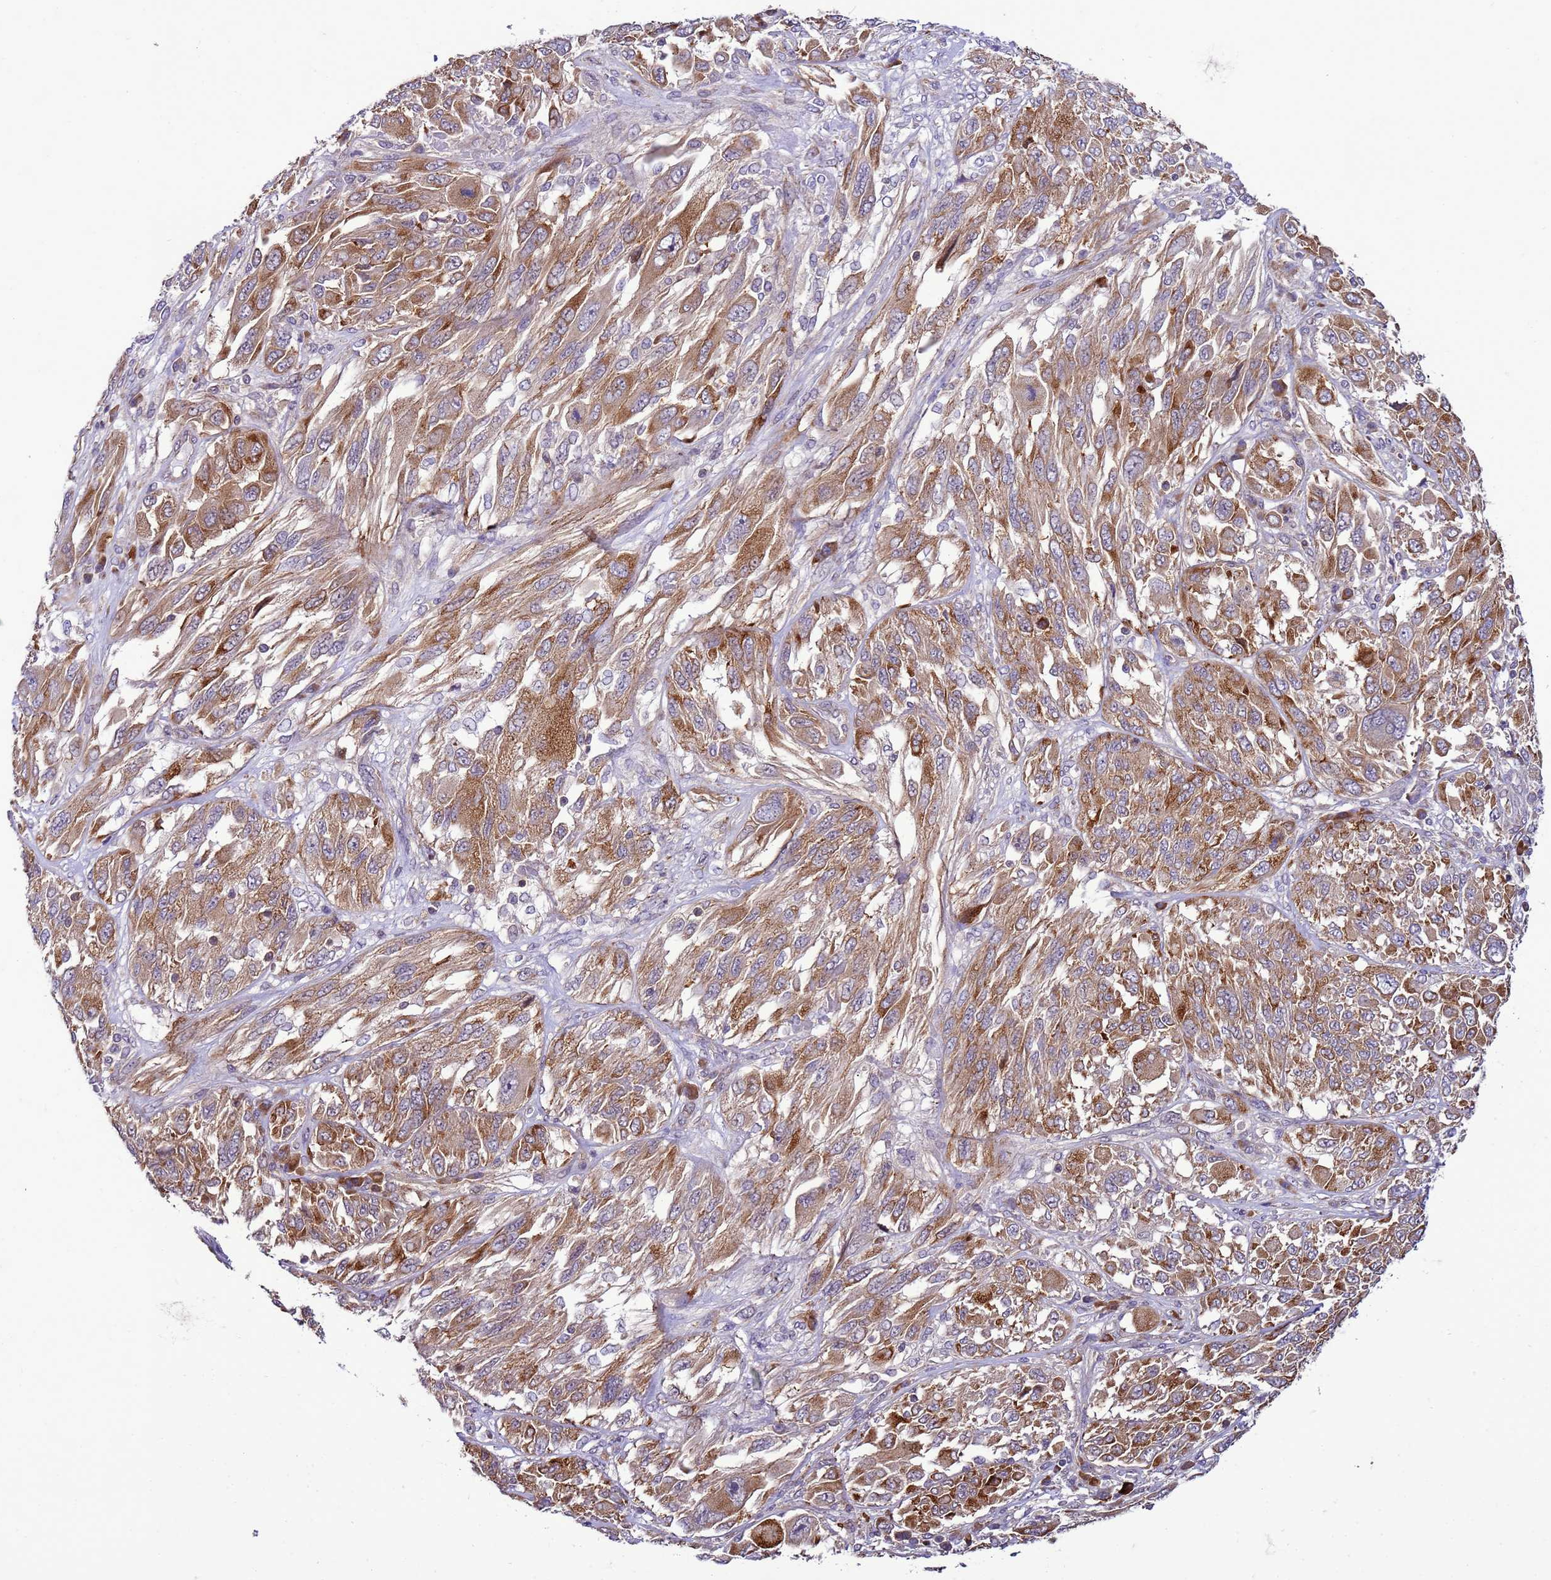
{"staining": {"intensity": "moderate", "quantity": ">75%", "location": "cytoplasmic/membranous"}, "tissue": "melanoma", "cell_type": "Tumor cells", "image_type": "cancer", "snomed": [{"axis": "morphology", "description": "Malignant melanoma, NOS"}, {"axis": "topography", "description": "Skin"}], "caption": "Immunohistochemical staining of malignant melanoma demonstrates medium levels of moderate cytoplasmic/membranous positivity in about >75% of tumor cells.", "gene": "GEN1", "patient": {"sex": "female", "age": 91}}